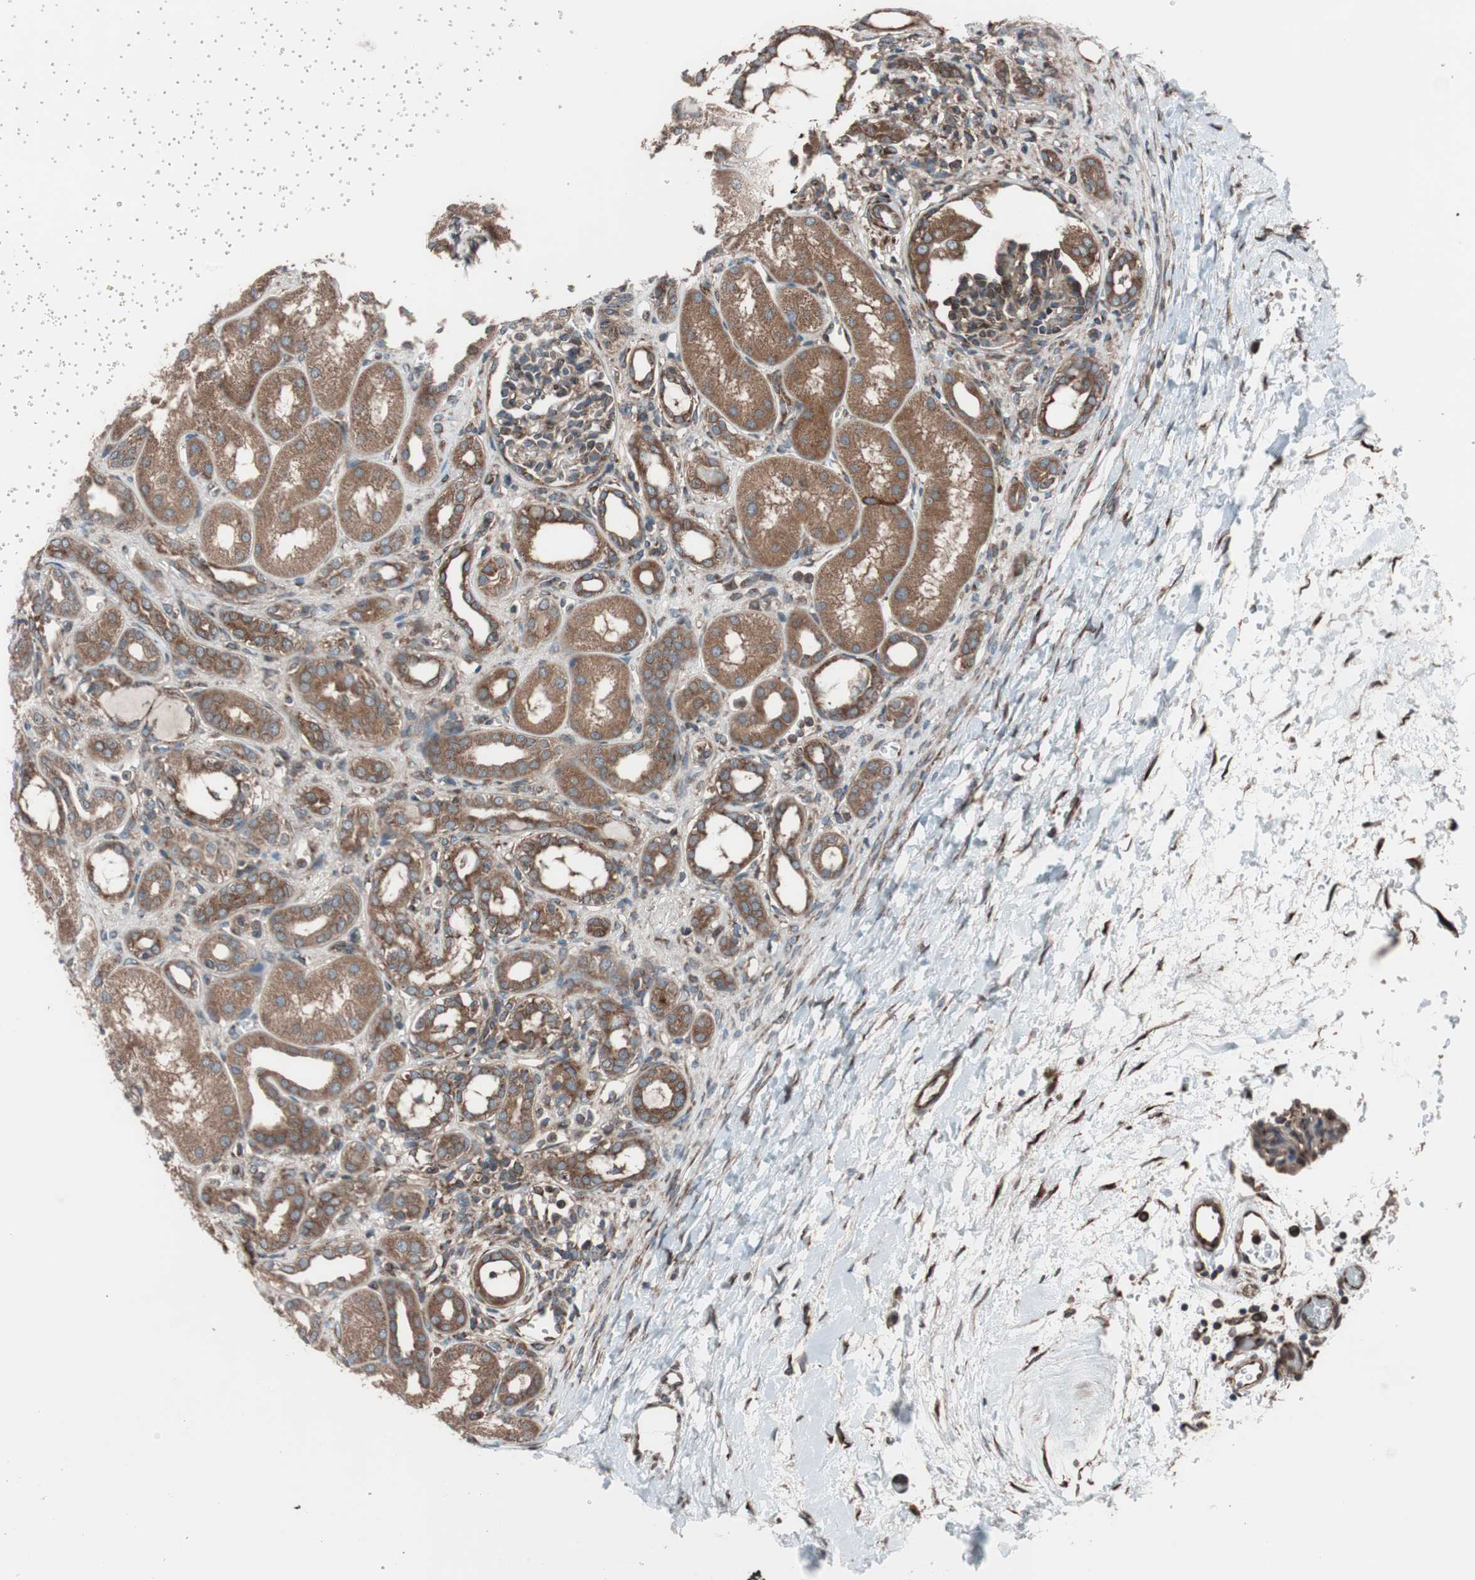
{"staining": {"intensity": "moderate", "quantity": ">75%", "location": "cytoplasmic/membranous"}, "tissue": "kidney", "cell_type": "Cells in glomeruli", "image_type": "normal", "snomed": [{"axis": "morphology", "description": "Normal tissue, NOS"}, {"axis": "topography", "description": "Kidney"}], "caption": "Immunohistochemistry micrograph of normal kidney stained for a protein (brown), which displays medium levels of moderate cytoplasmic/membranous staining in approximately >75% of cells in glomeruli.", "gene": "SEC31A", "patient": {"sex": "male", "age": 7}}